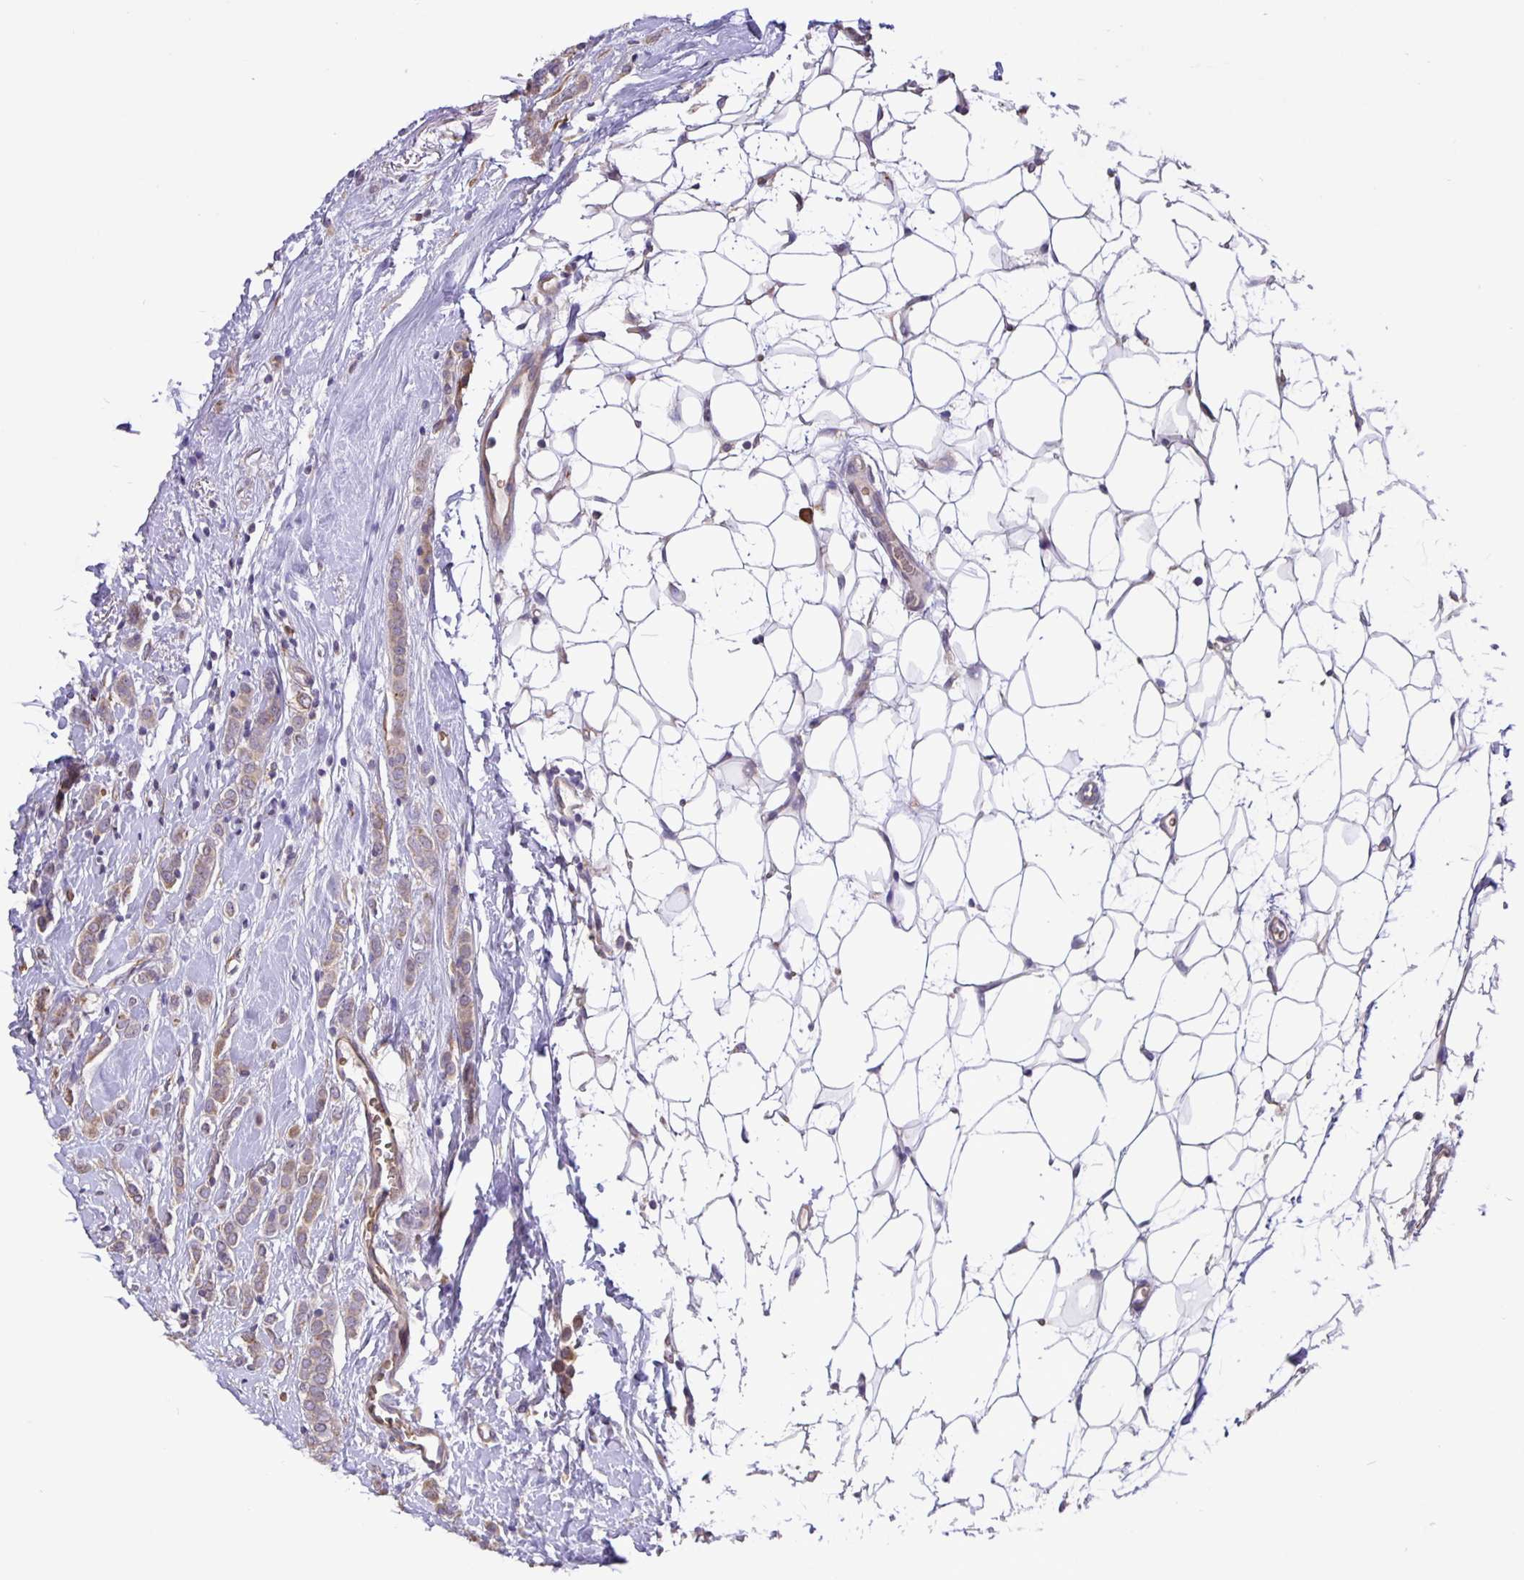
{"staining": {"intensity": "weak", "quantity": ">75%", "location": "cytoplasmic/membranous"}, "tissue": "breast cancer", "cell_type": "Tumor cells", "image_type": "cancer", "snomed": [{"axis": "morphology", "description": "Lobular carcinoma"}, {"axis": "topography", "description": "Breast"}], "caption": "Breast lobular carcinoma stained with a protein marker shows weak staining in tumor cells.", "gene": "TMEM71", "patient": {"sex": "female", "age": 49}}